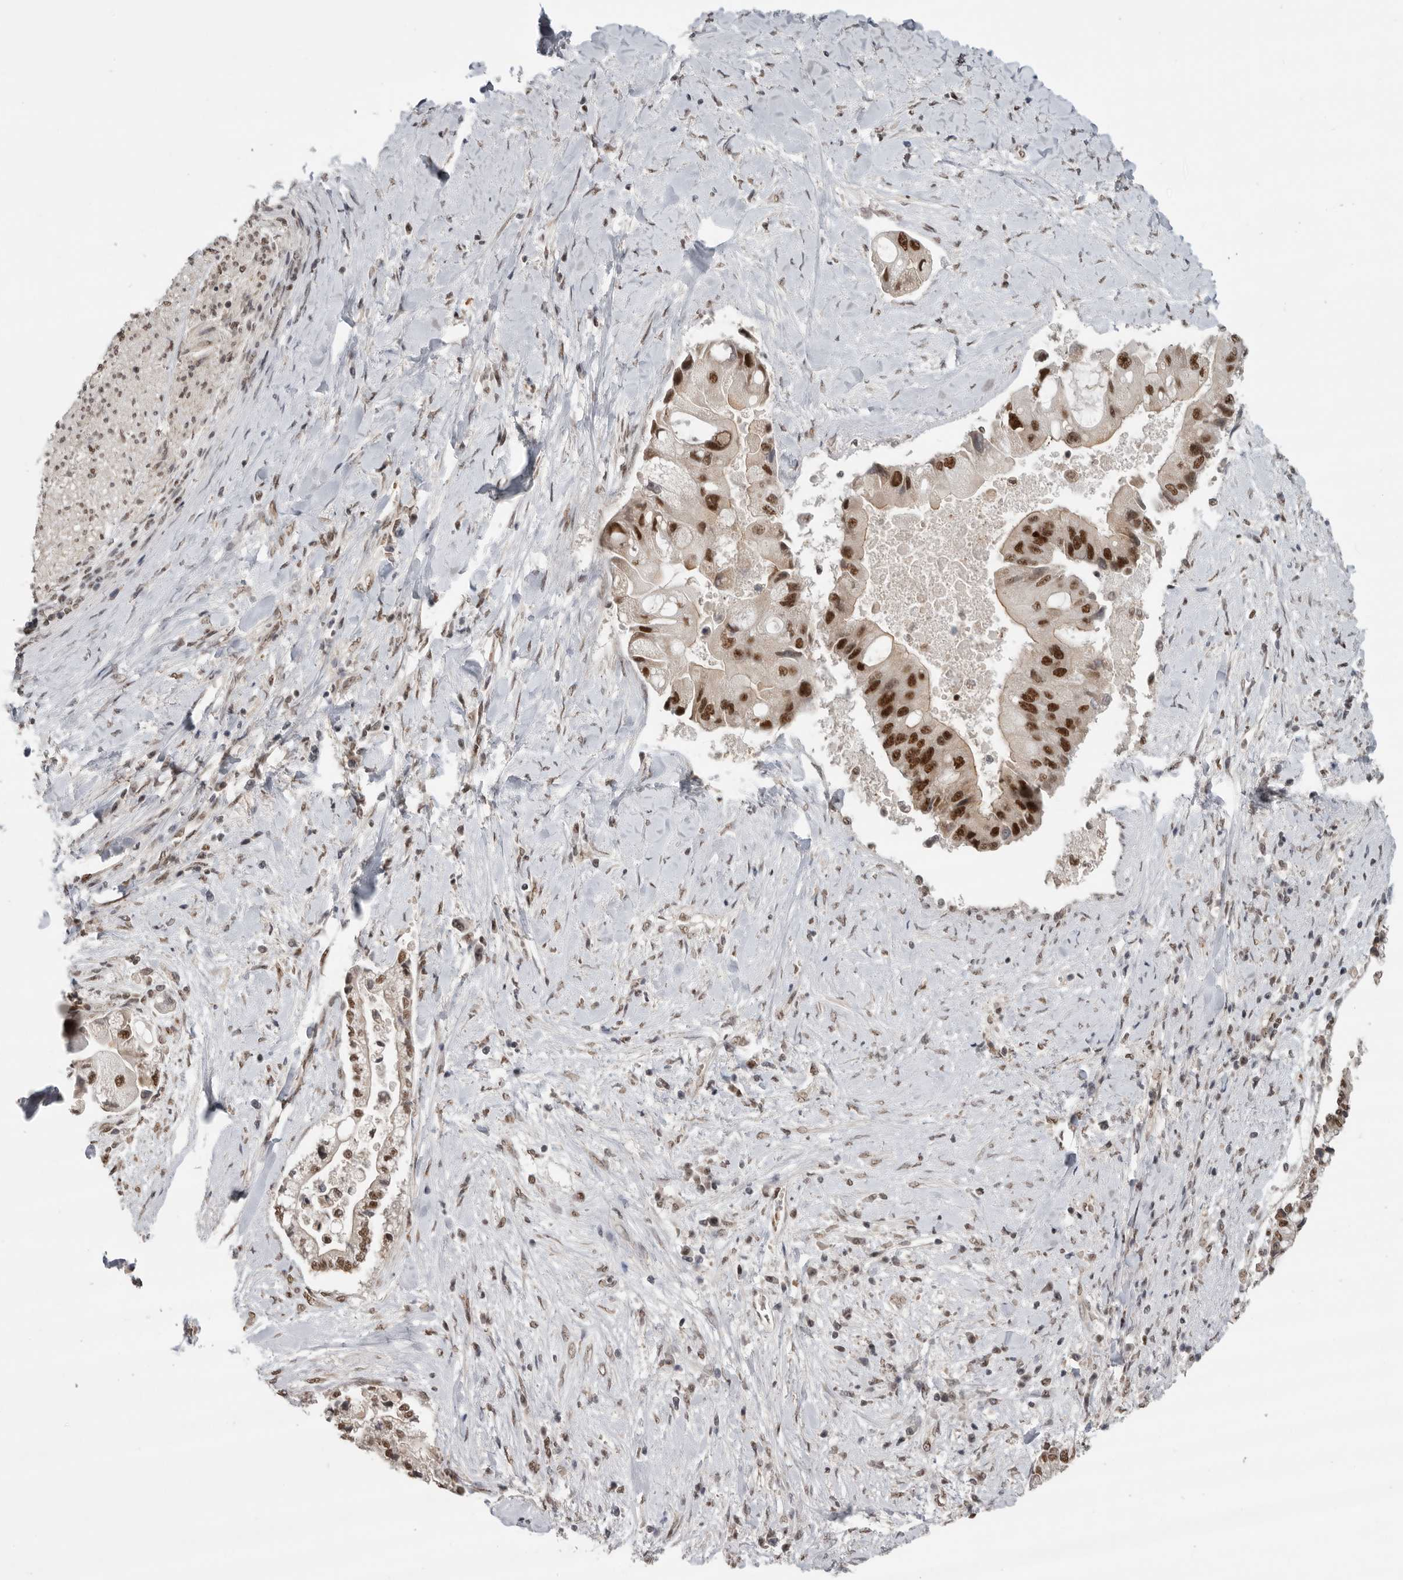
{"staining": {"intensity": "strong", "quantity": ">75%", "location": "nuclear"}, "tissue": "liver cancer", "cell_type": "Tumor cells", "image_type": "cancer", "snomed": [{"axis": "morphology", "description": "Cholangiocarcinoma"}, {"axis": "topography", "description": "Liver"}], "caption": "A high-resolution photomicrograph shows immunohistochemistry (IHC) staining of cholangiocarcinoma (liver), which displays strong nuclear positivity in approximately >75% of tumor cells.", "gene": "PPP1R10", "patient": {"sex": "male", "age": 50}}